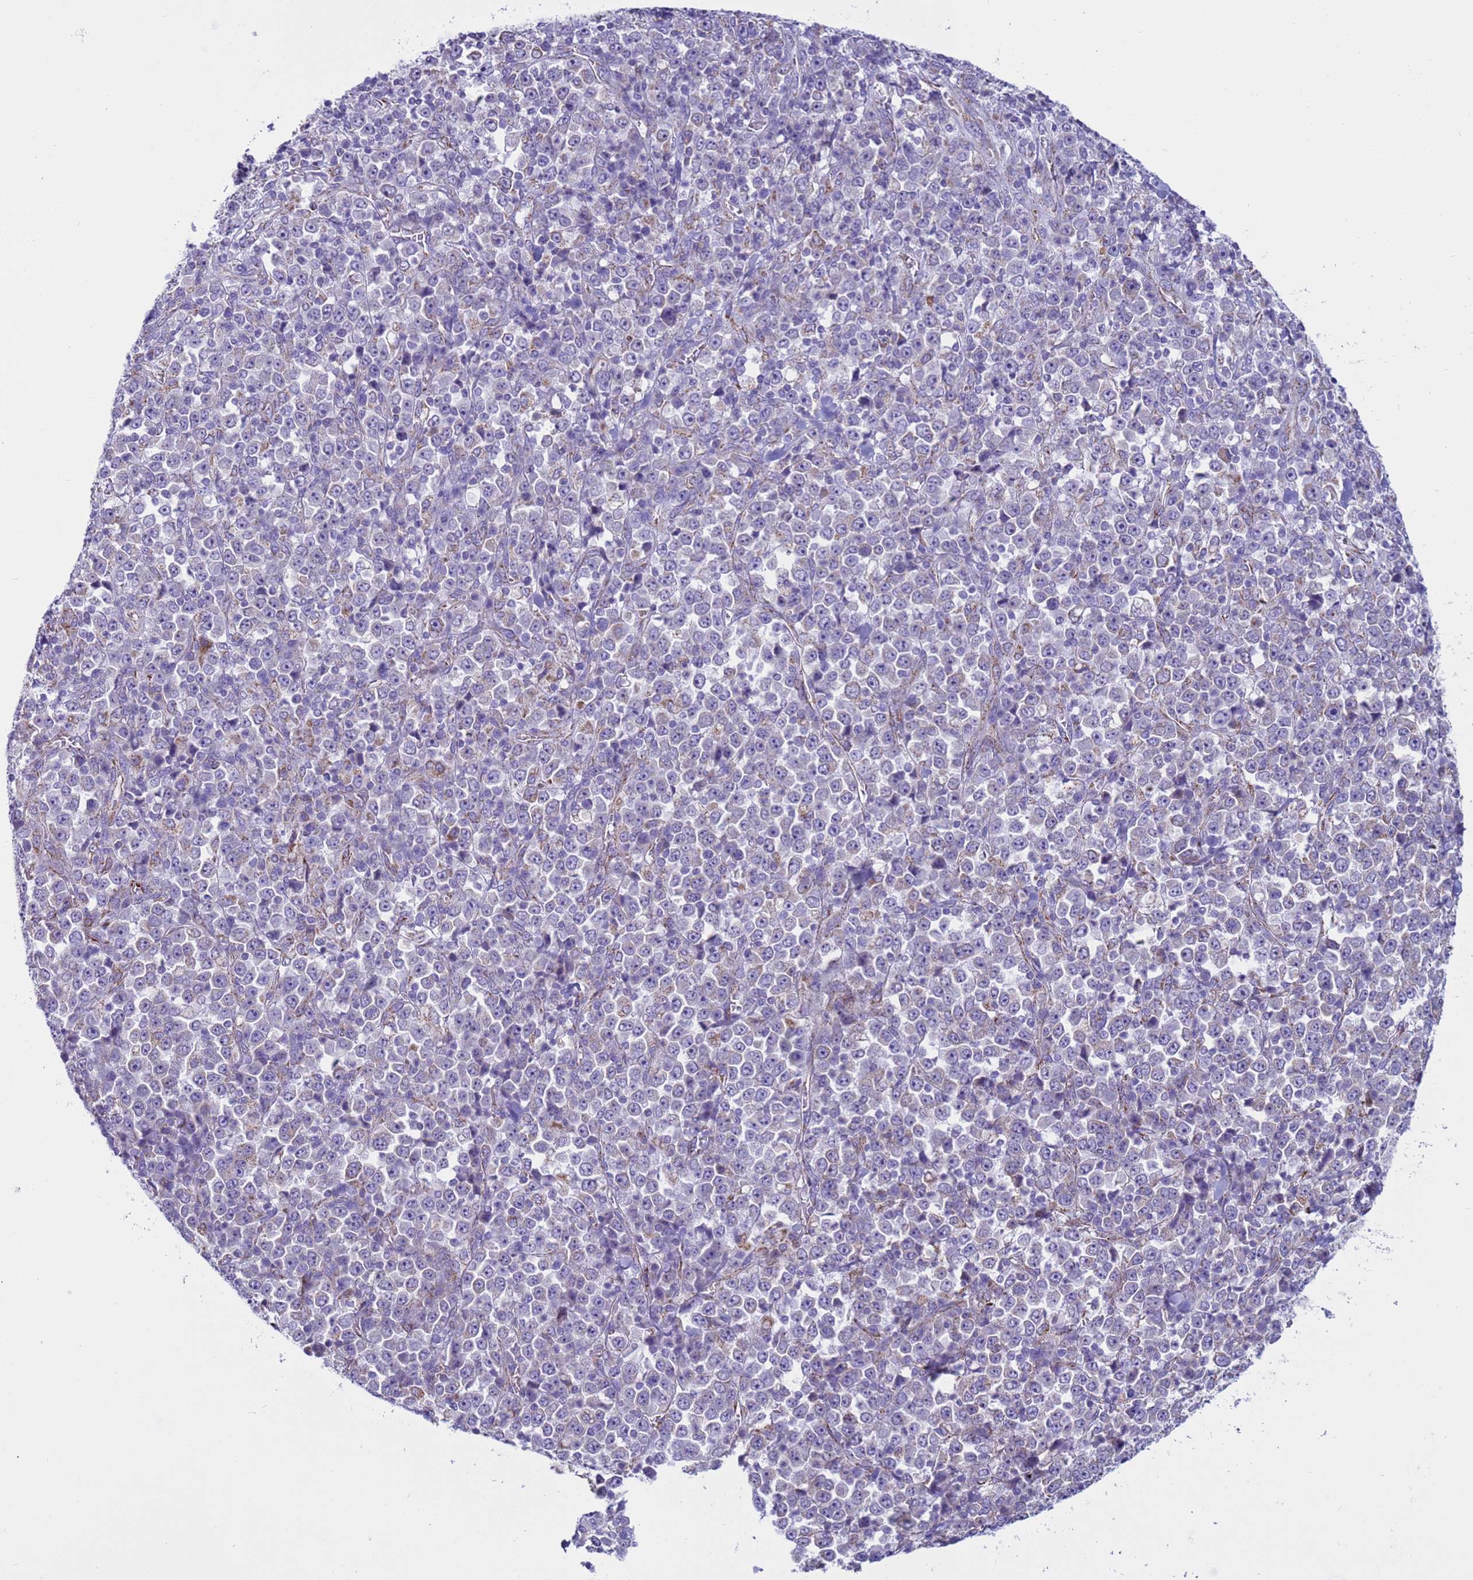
{"staining": {"intensity": "weak", "quantity": "<25%", "location": "cytoplasmic/membranous"}, "tissue": "stomach cancer", "cell_type": "Tumor cells", "image_type": "cancer", "snomed": [{"axis": "morphology", "description": "Normal tissue, NOS"}, {"axis": "morphology", "description": "Adenocarcinoma, NOS"}, {"axis": "topography", "description": "Stomach, upper"}, {"axis": "topography", "description": "Stomach"}], "caption": "High power microscopy image of an immunohistochemistry (IHC) histopathology image of stomach adenocarcinoma, revealing no significant positivity in tumor cells.", "gene": "NCALD", "patient": {"sex": "male", "age": 59}}